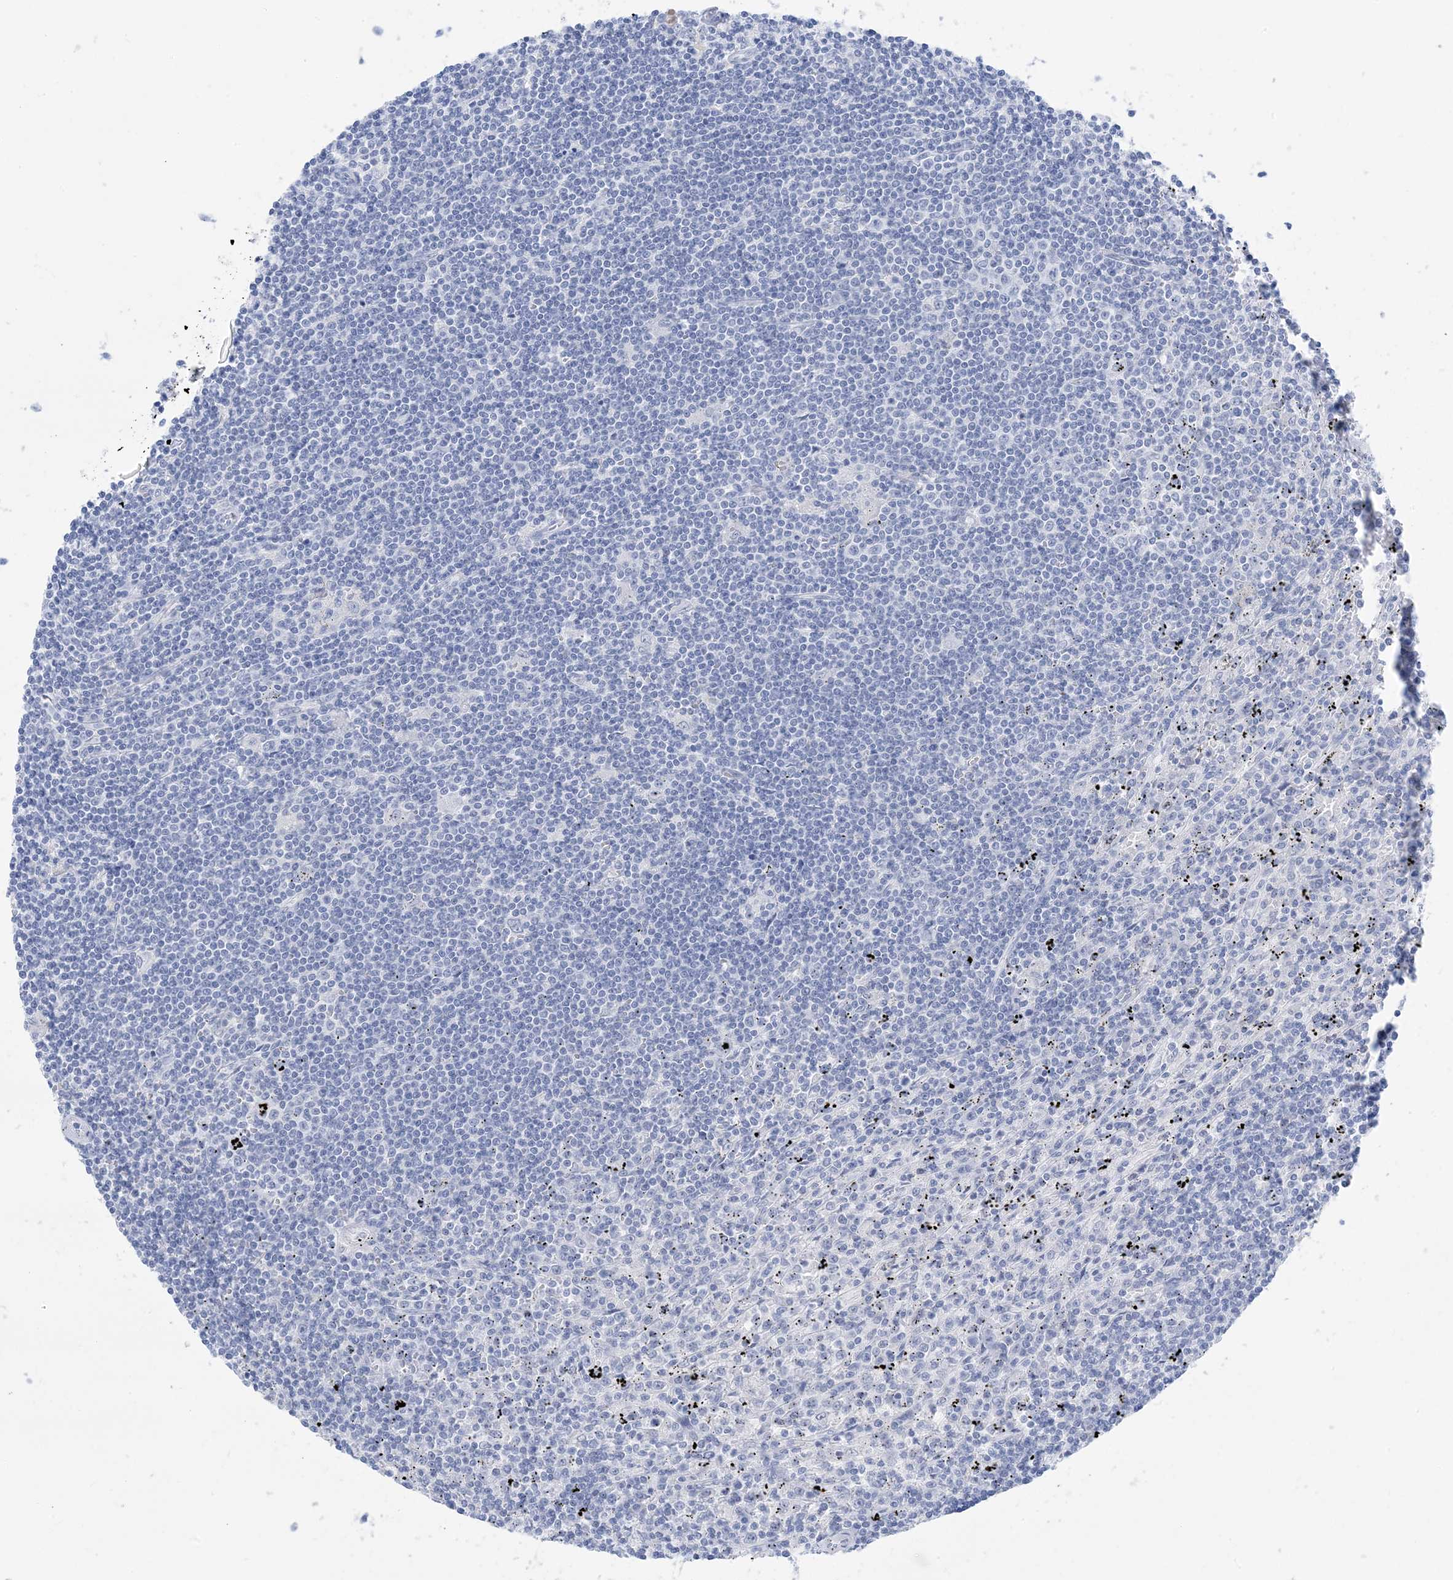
{"staining": {"intensity": "negative", "quantity": "none", "location": "none"}, "tissue": "lymphoma", "cell_type": "Tumor cells", "image_type": "cancer", "snomed": [{"axis": "morphology", "description": "Malignant lymphoma, non-Hodgkin's type, Low grade"}, {"axis": "topography", "description": "Spleen"}], "caption": "This is an immunohistochemistry (IHC) photomicrograph of human lymphoma. There is no positivity in tumor cells.", "gene": "SH3YL1", "patient": {"sex": "male", "age": 76}}